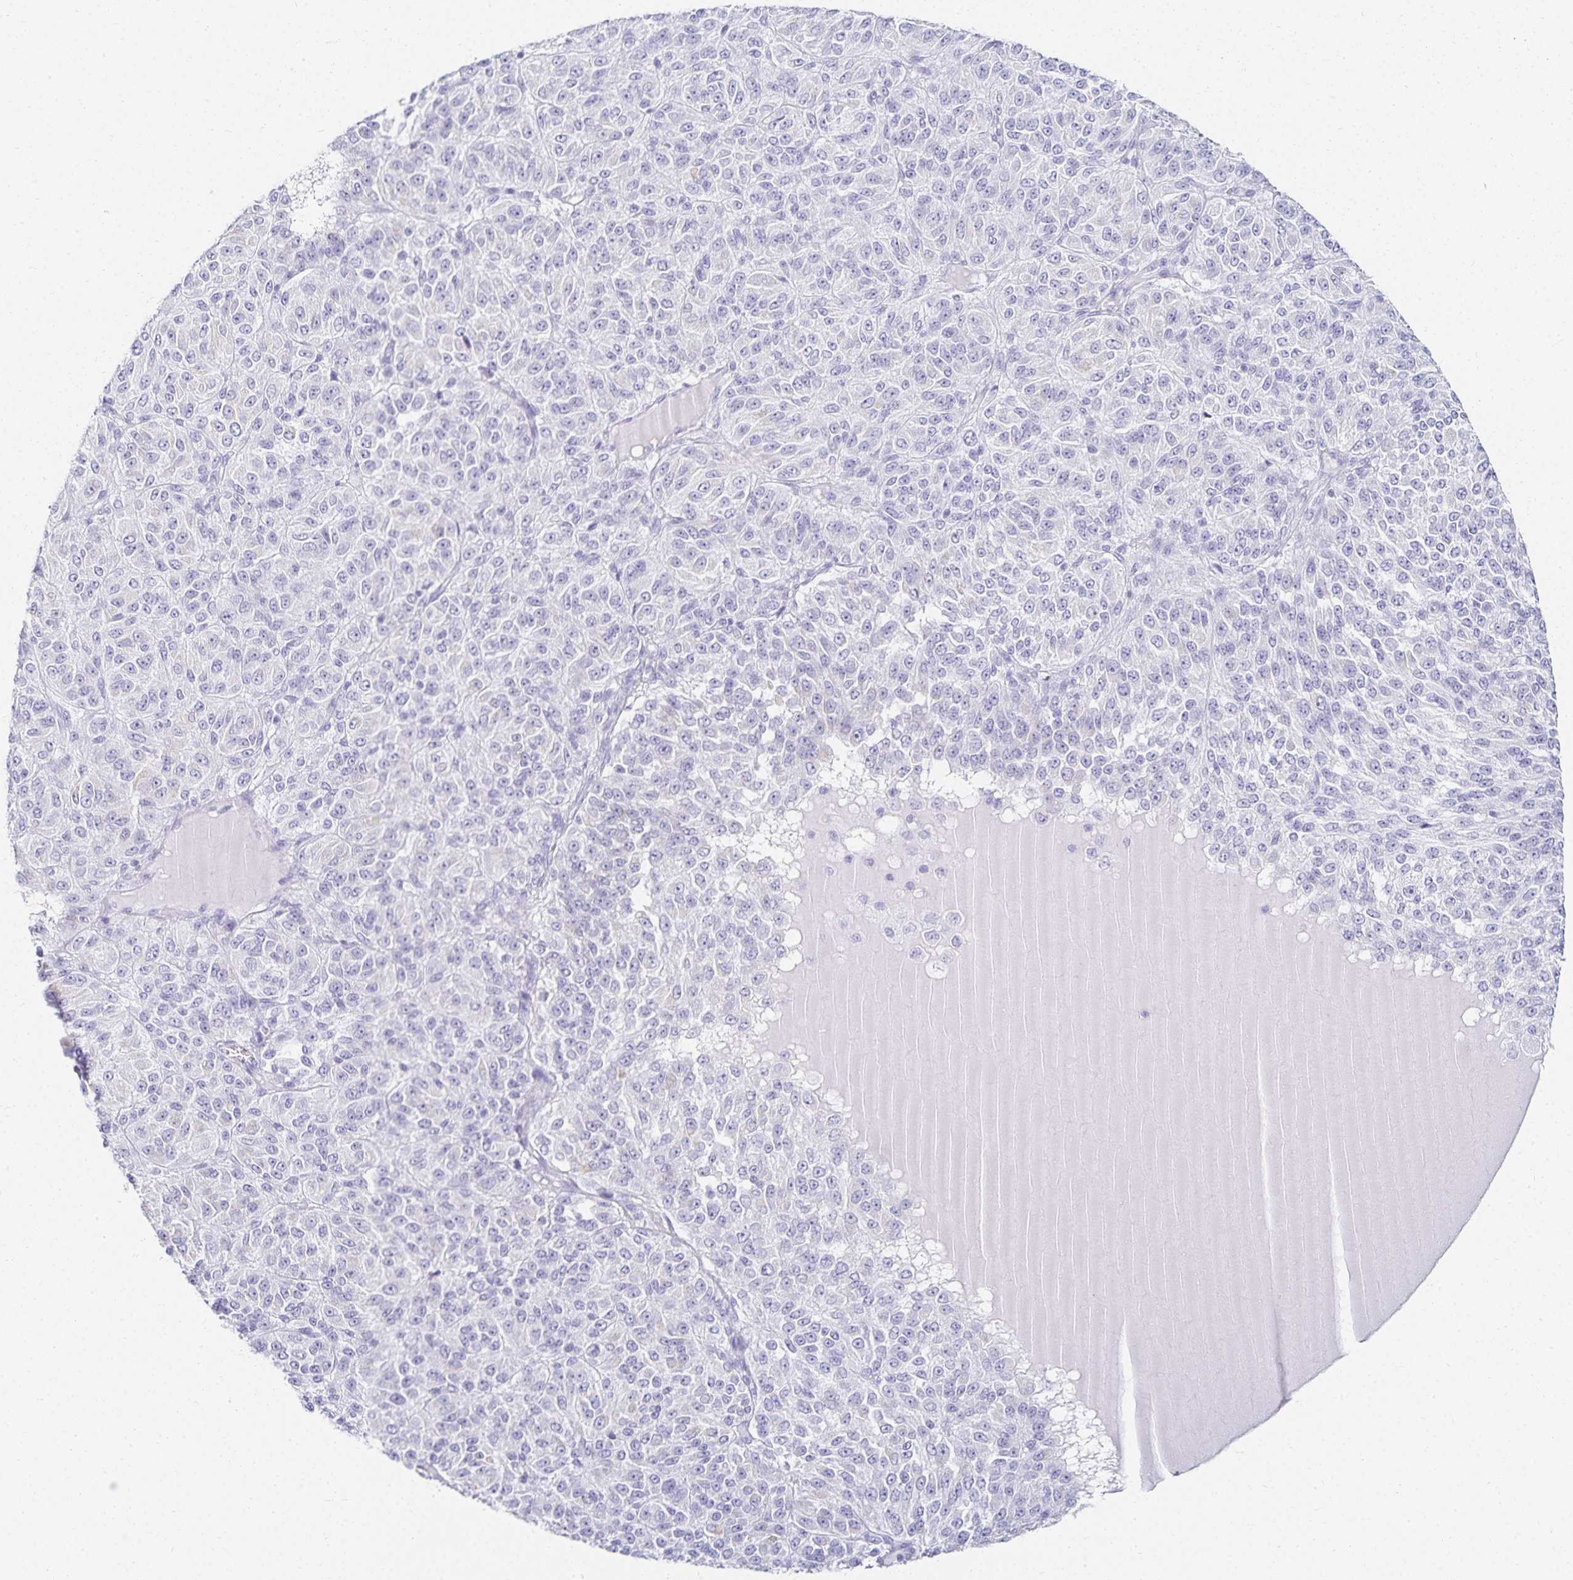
{"staining": {"intensity": "negative", "quantity": "none", "location": "none"}, "tissue": "melanoma", "cell_type": "Tumor cells", "image_type": "cancer", "snomed": [{"axis": "morphology", "description": "Malignant melanoma, Metastatic site"}, {"axis": "topography", "description": "Brain"}], "caption": "Immunohistochemistry (IHC) of human melanoma displays no staining in tumor cells.", "gene": "GP2", "patient": {"sex": "female", "age": 56}}